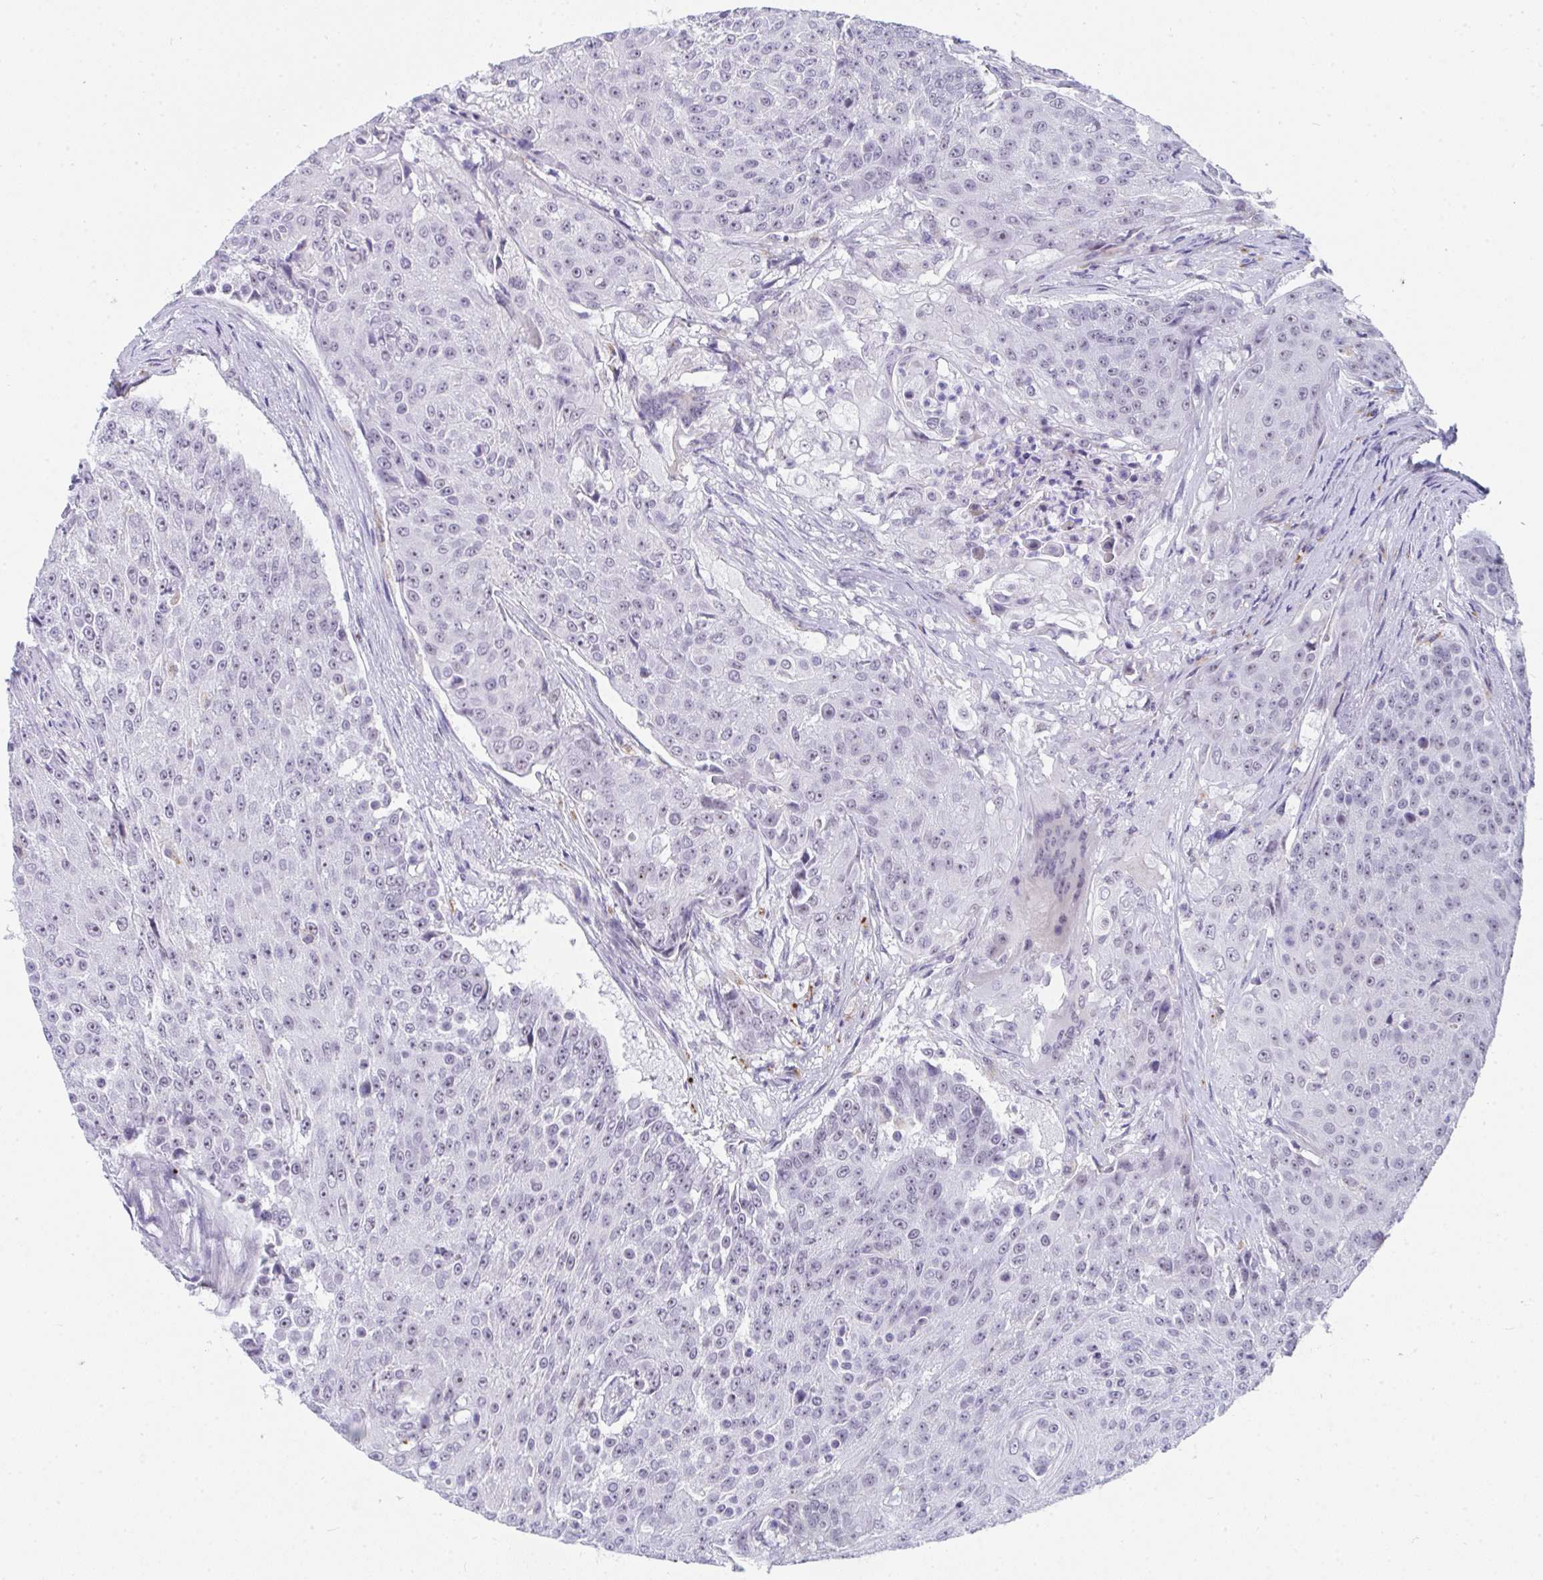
{"staining": {"intensity": "negative", "quantity": "none", "location": "none"}, "tissue": "urothelial cancer", "cell_type": "Tumor cells", "image_type": "cancer", "snomed": [{"axis": "morphology", "description": "Urothelial carcinoma, High grade"}, {"axis": "topography", "description": "Urinary bladder"}], "caption": "Urothelial cancer was stained to show a protein in brown. There is no significant expression in tumor cells.", "gene": "CDK13", "patient": {"sex": "female", "age": 63}}